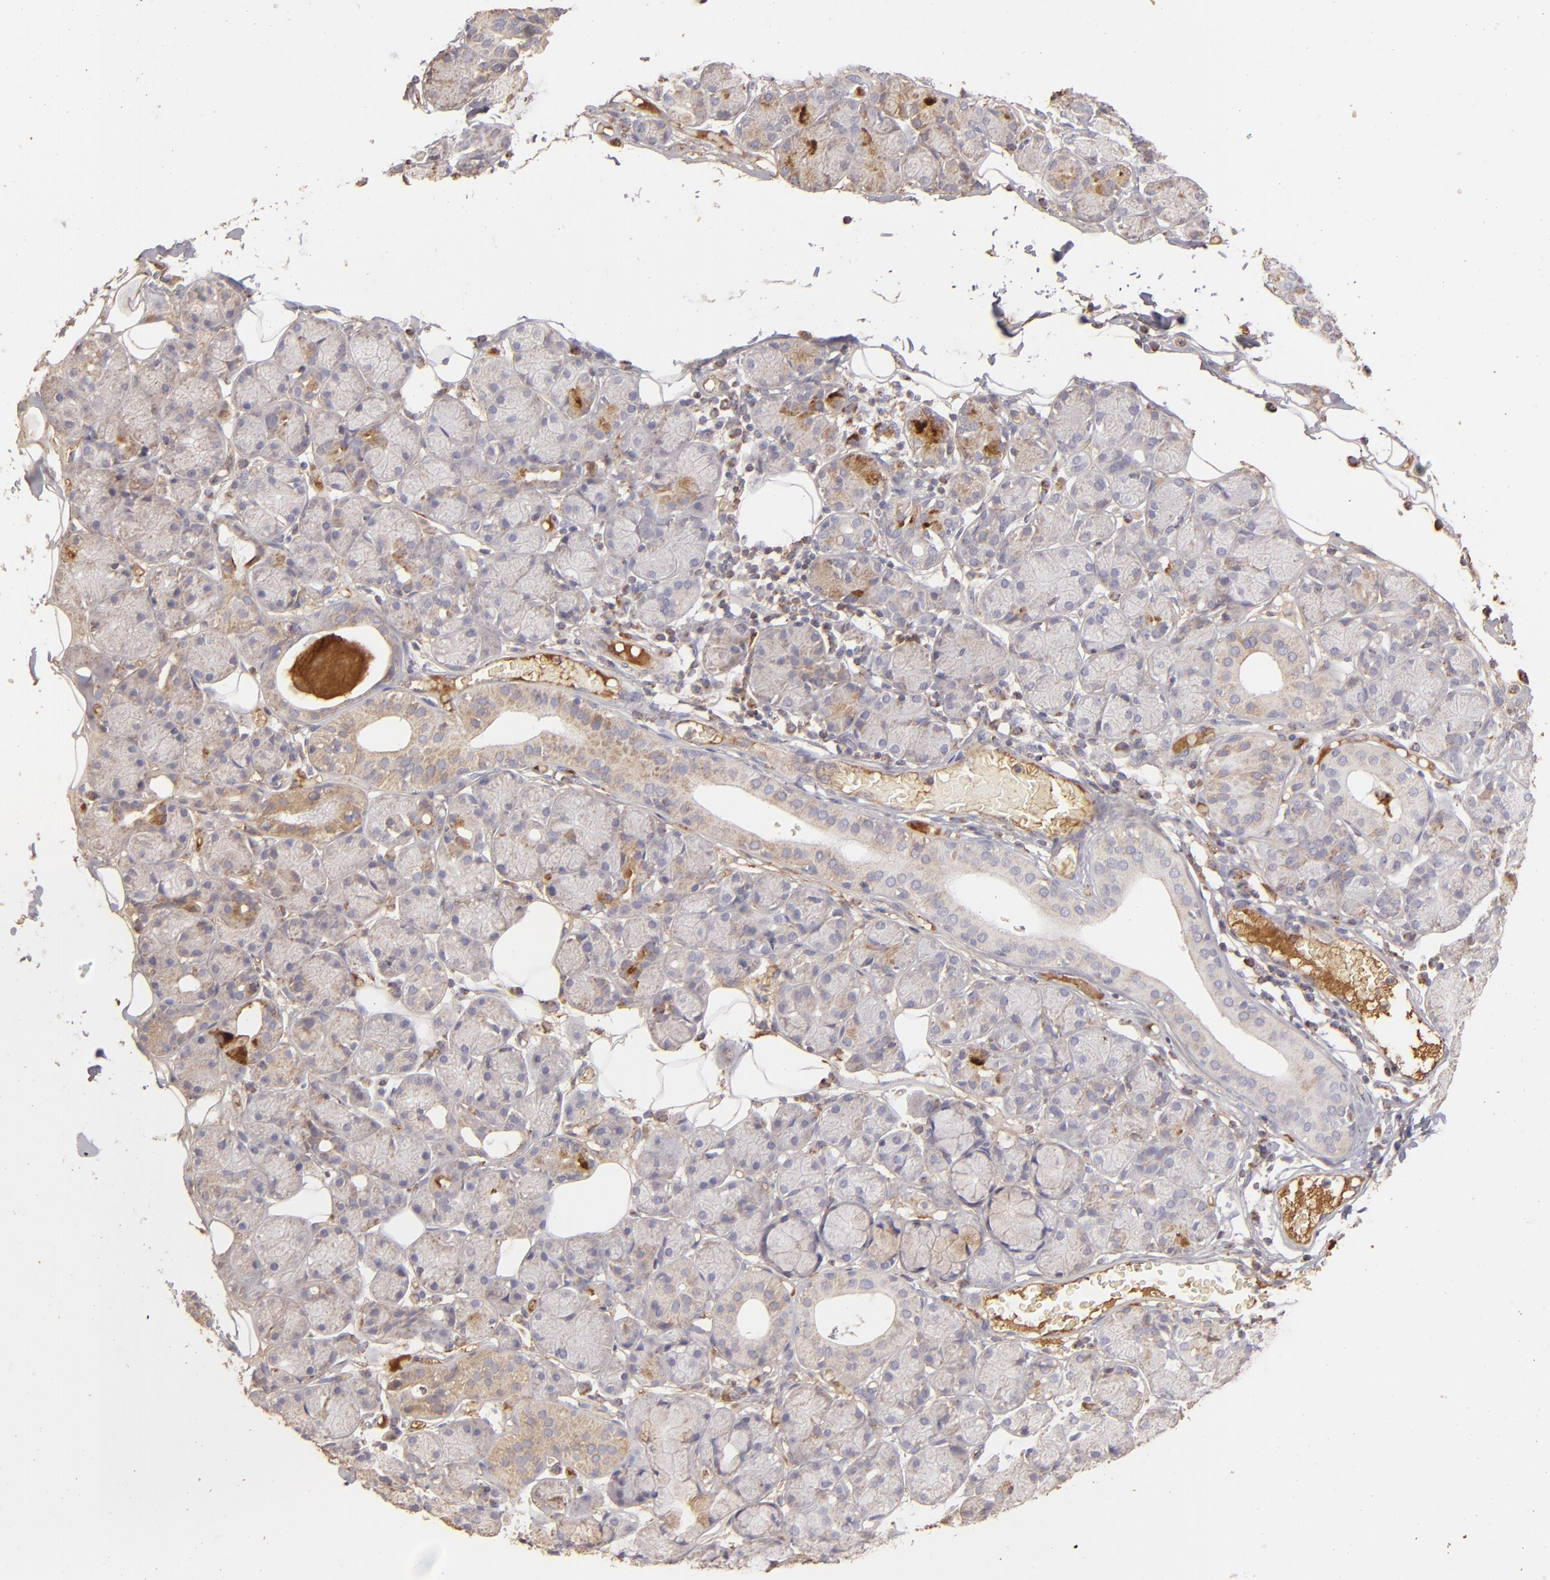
{"staining": {"intensity": "weak", "quantity": ">75%", "location": "cytoplasmic/membranous"}, "tissue": "salivary gland", "cell_type": "Glandular cells", "image_type": "normal", "snomed": [{"axis": "morphology", "description": "Normal tissue, NOS"}, {"axis": "topography", "description": "Salivary gland"}], "caption": "Protein analysis of benign salivary gland shows weak cytoplasmic/membranous expression in approximately >75% of glandular cells.", "gene": "CFB", "patient": {"sex": "male", "age": 54}}